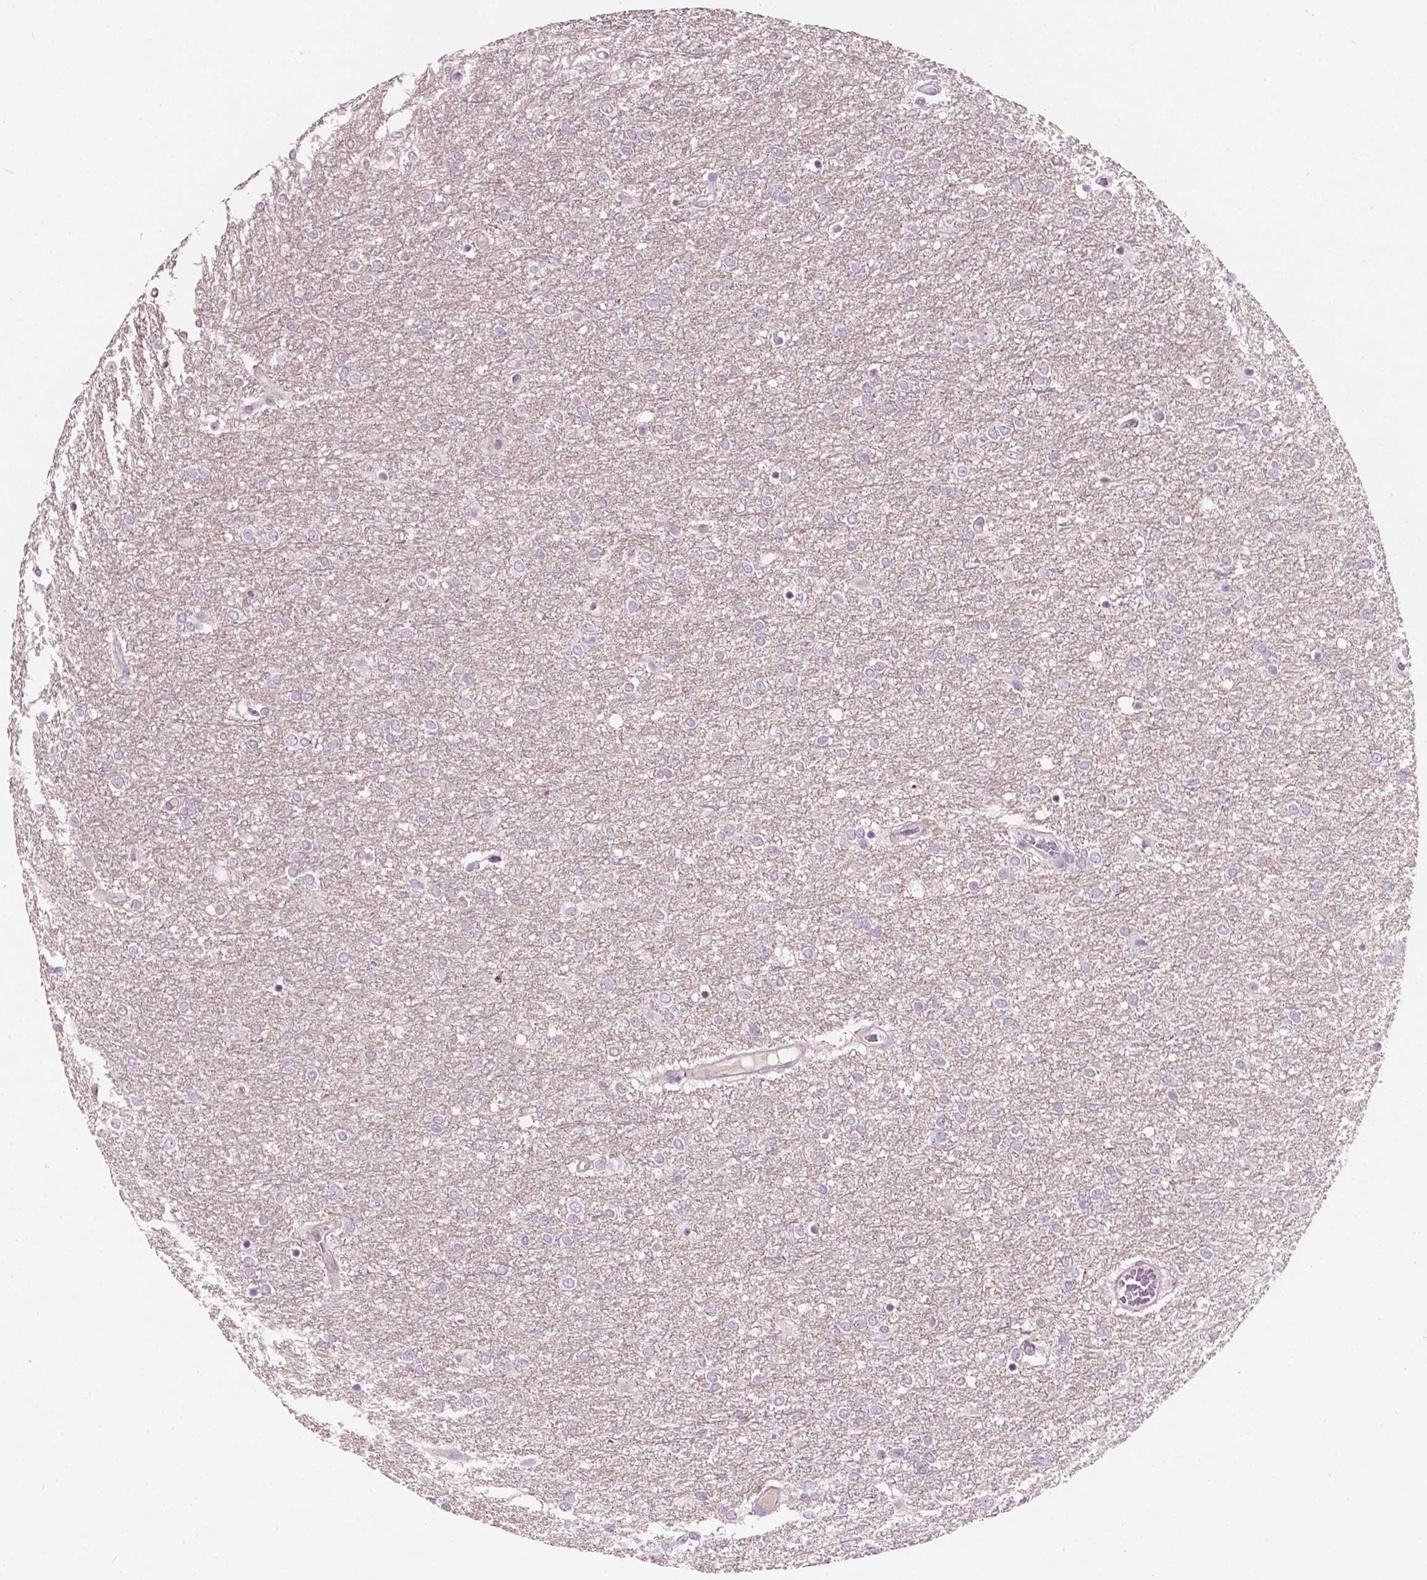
{"staining": {"intensity": "negative", "quantity": "none", "location": "none"}, "tissue": "glioma", "cell_type": "Tumor cells", "image_type": "cancer", "snomed": [{"axis": "morphology", "description": "Glioma, malignant, High grade"}, {"axis": "topography", "description": "Brain"}], "caption": "The micrograph exhibits no staining of tumor cells in high-grade glioma (malignant).", "gene": "TM6SF2", "patient": {"sex": "female", "age": 61}}